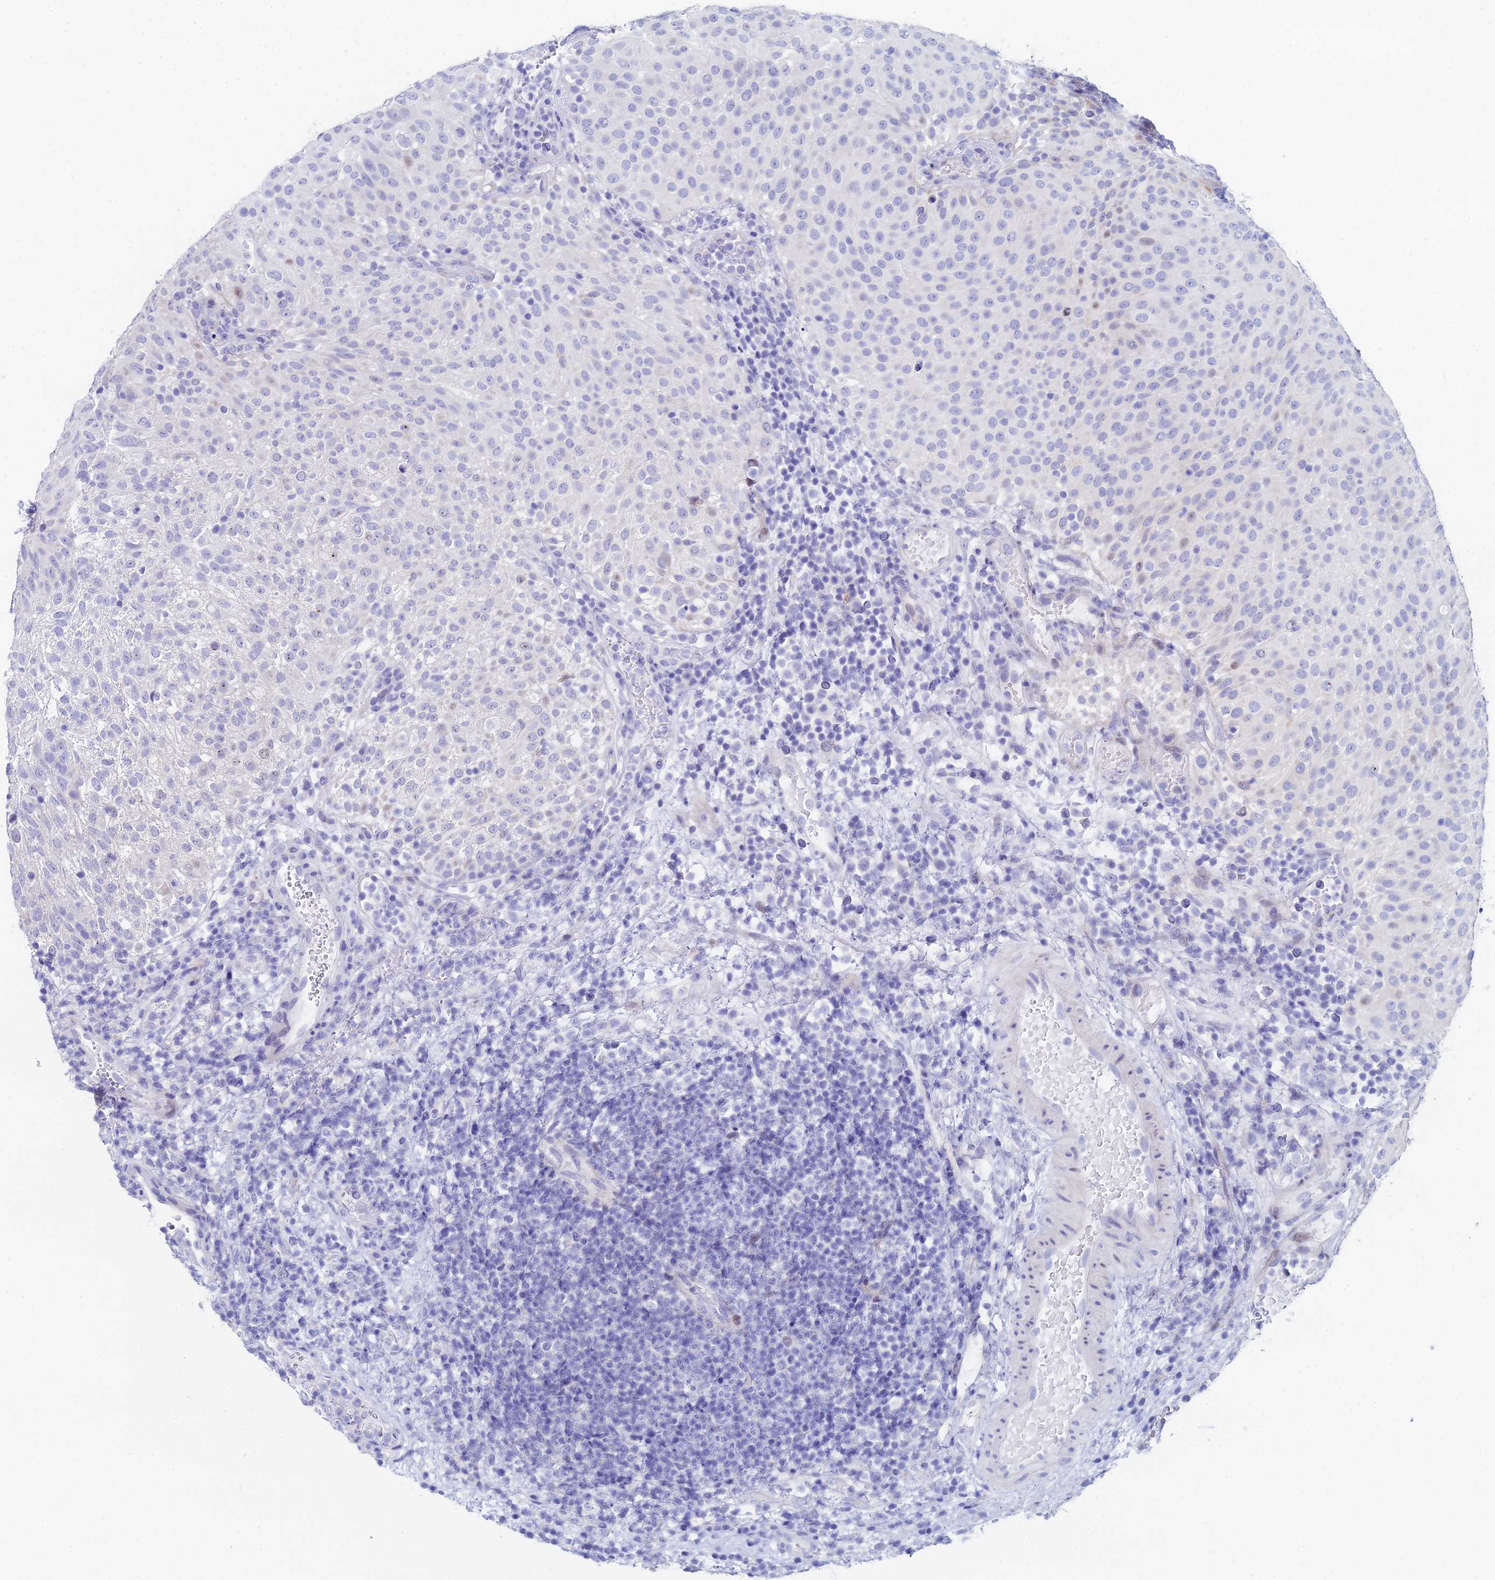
{"staining": {"intensity": "negative", "quantity": "none", "location": "none"}, "tissue": "urothelial cancer", "cell_type": "Tumor cells", "image_type": "cancer", "snomed": [{"axis": "morphology", "description": "Urothelial carcinoma, Low grade"}, {"axis": "topography", "description": "Urinary bladder"}], "caption": "Low-grade urothelial carcinoma was stained to show a protein in brown. There is no significant expression in tumor cells.", "gene": "HSPA1L", "patient": {"sex": "male", "age": 78}}